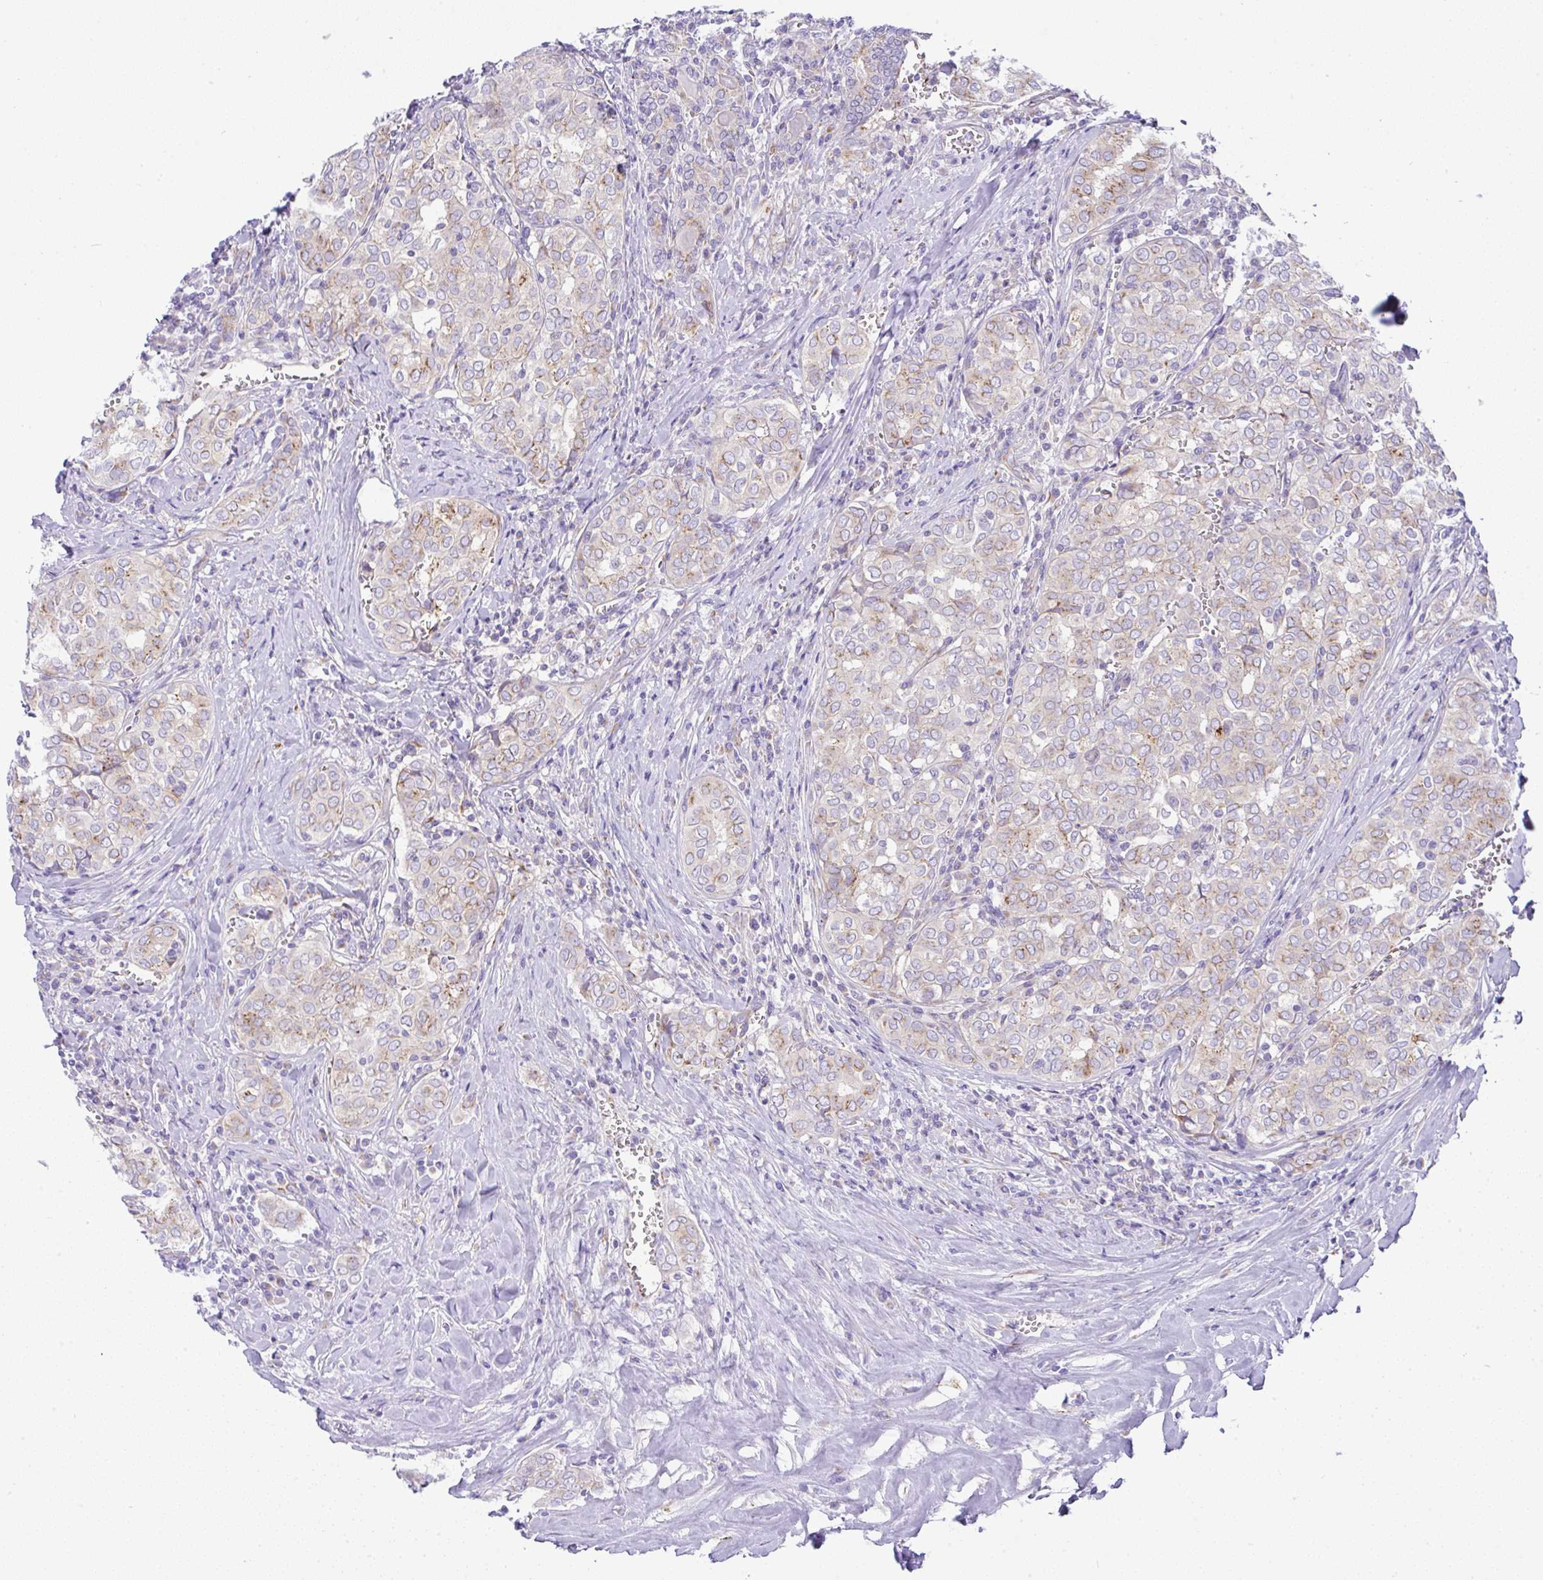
{"staining": {"intensity": "moderate", "quantity": "25%-75%", "location": "cytoplasmic/membranous"}, "tissue": "thyroid cancer", "cell_type": "Tumor cells", "image_type": "cancer", "snomed": [{"axis": "morphology", "description": "Papillary adenocarcinoma, NOS"}, {"axis": "topography", "description": "Thyroid gland"}], "caption": "Immunohistochemical staining of human thyroid cancer (papillary adenocarcinoma) exhibits medium levels of moderate cytoplasmic/membranous expression in about 25%-75% of tumor cells.", "gene": "FAM177A1", "patient": {"sex": "female", "age": 30}}